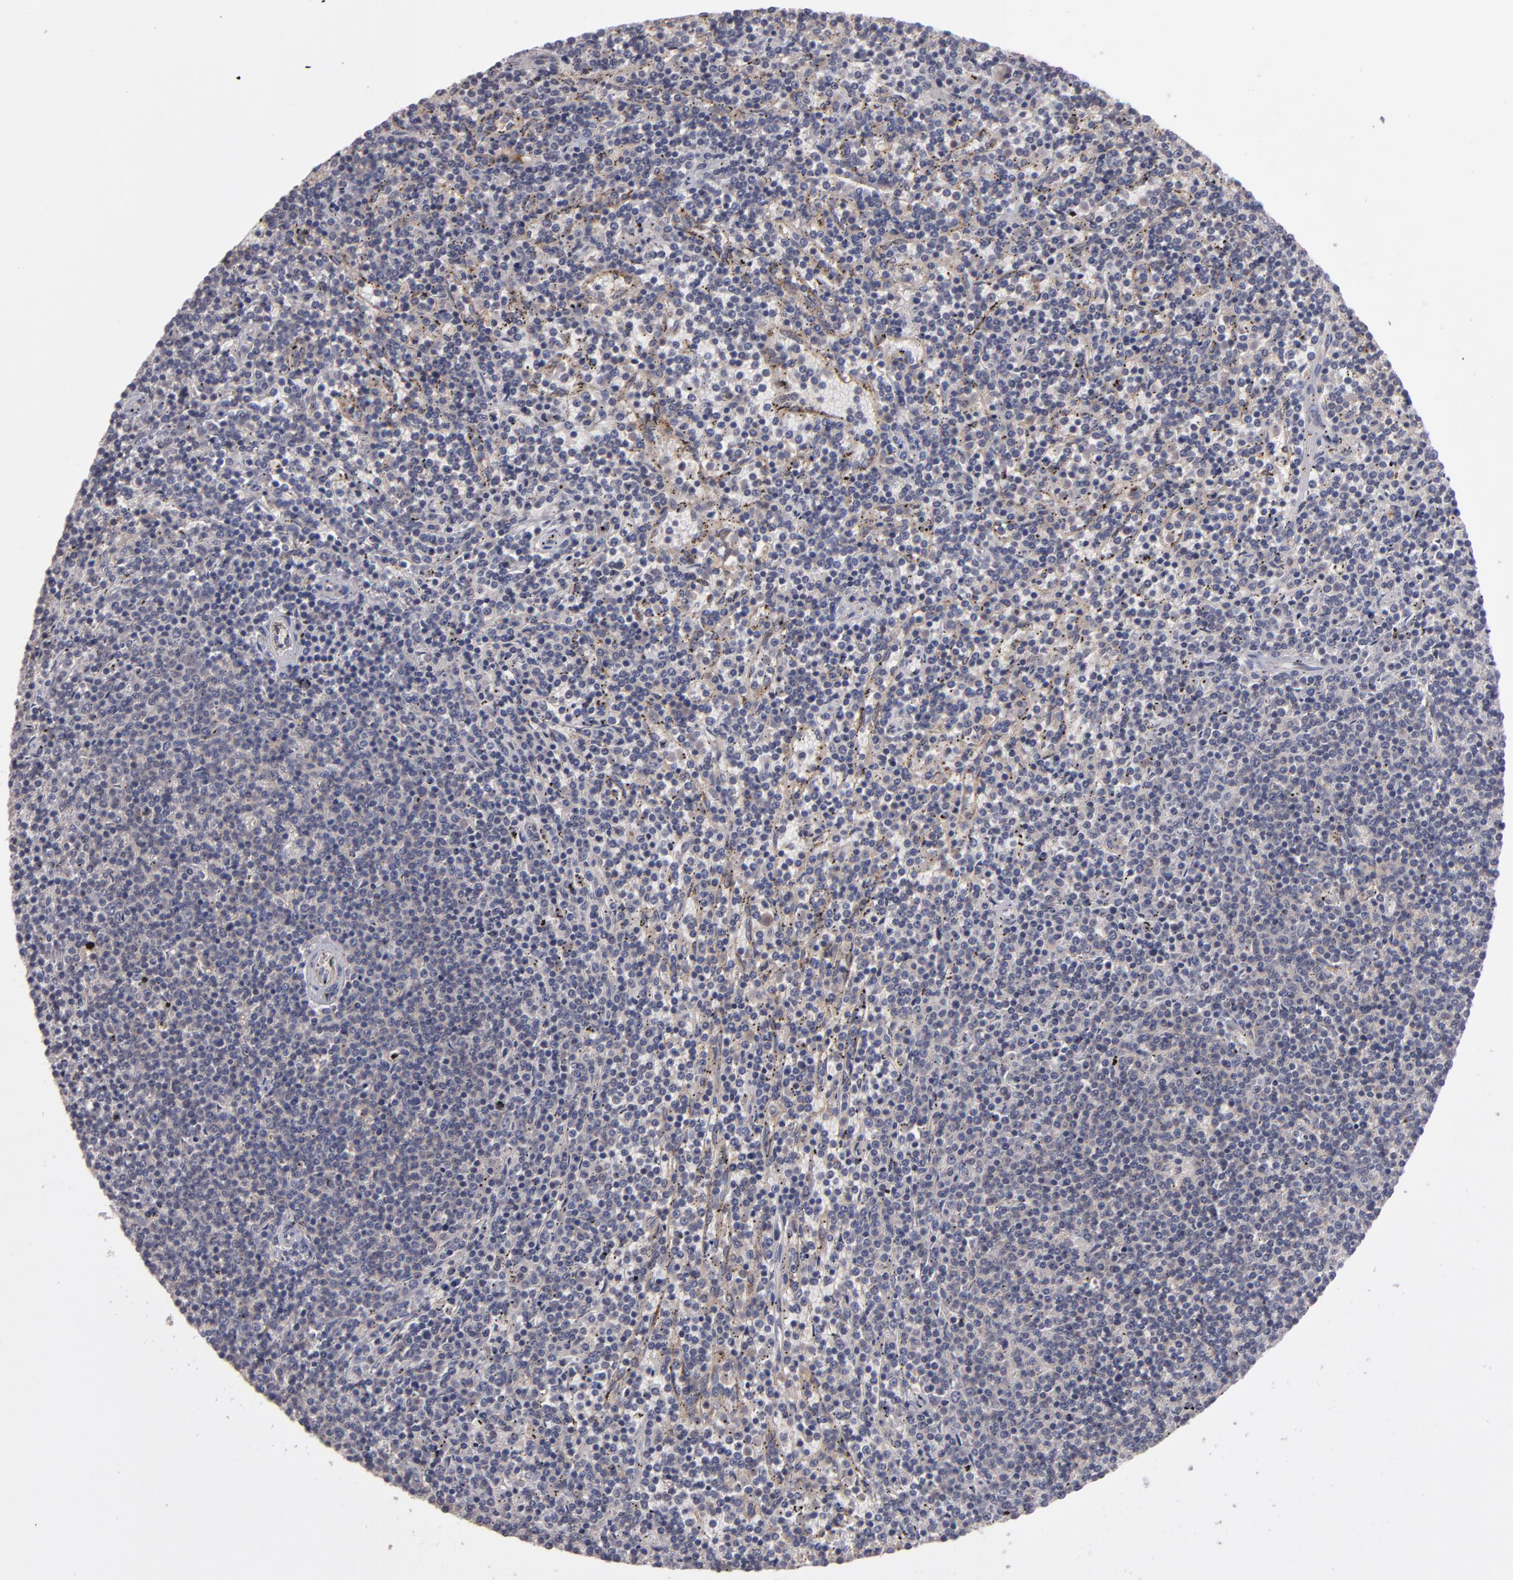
{"staining": {"intensity": "negative", "quantity": "none", "location": "none"}, "tissue": "lymphoma", "cell_type": "Tumor cells", "image_type": "cancer", "snomed": [{"axis": "morphology", "description": "Malignant lymphoma, non-Hodgkin's type, Low grade"}, {"axis": "topography", "description": "Spleen"}], "caption": "There is no significant staining in tumor cells of low-grade malignant lymphoma, non-Hodgkin's type. (DAB (3,3'-diaminobenzidine) immunohistochemistry with hematoxylin counter stain).", "gene": "CTSO", "patient": {"sex": "female", "age": 50}}